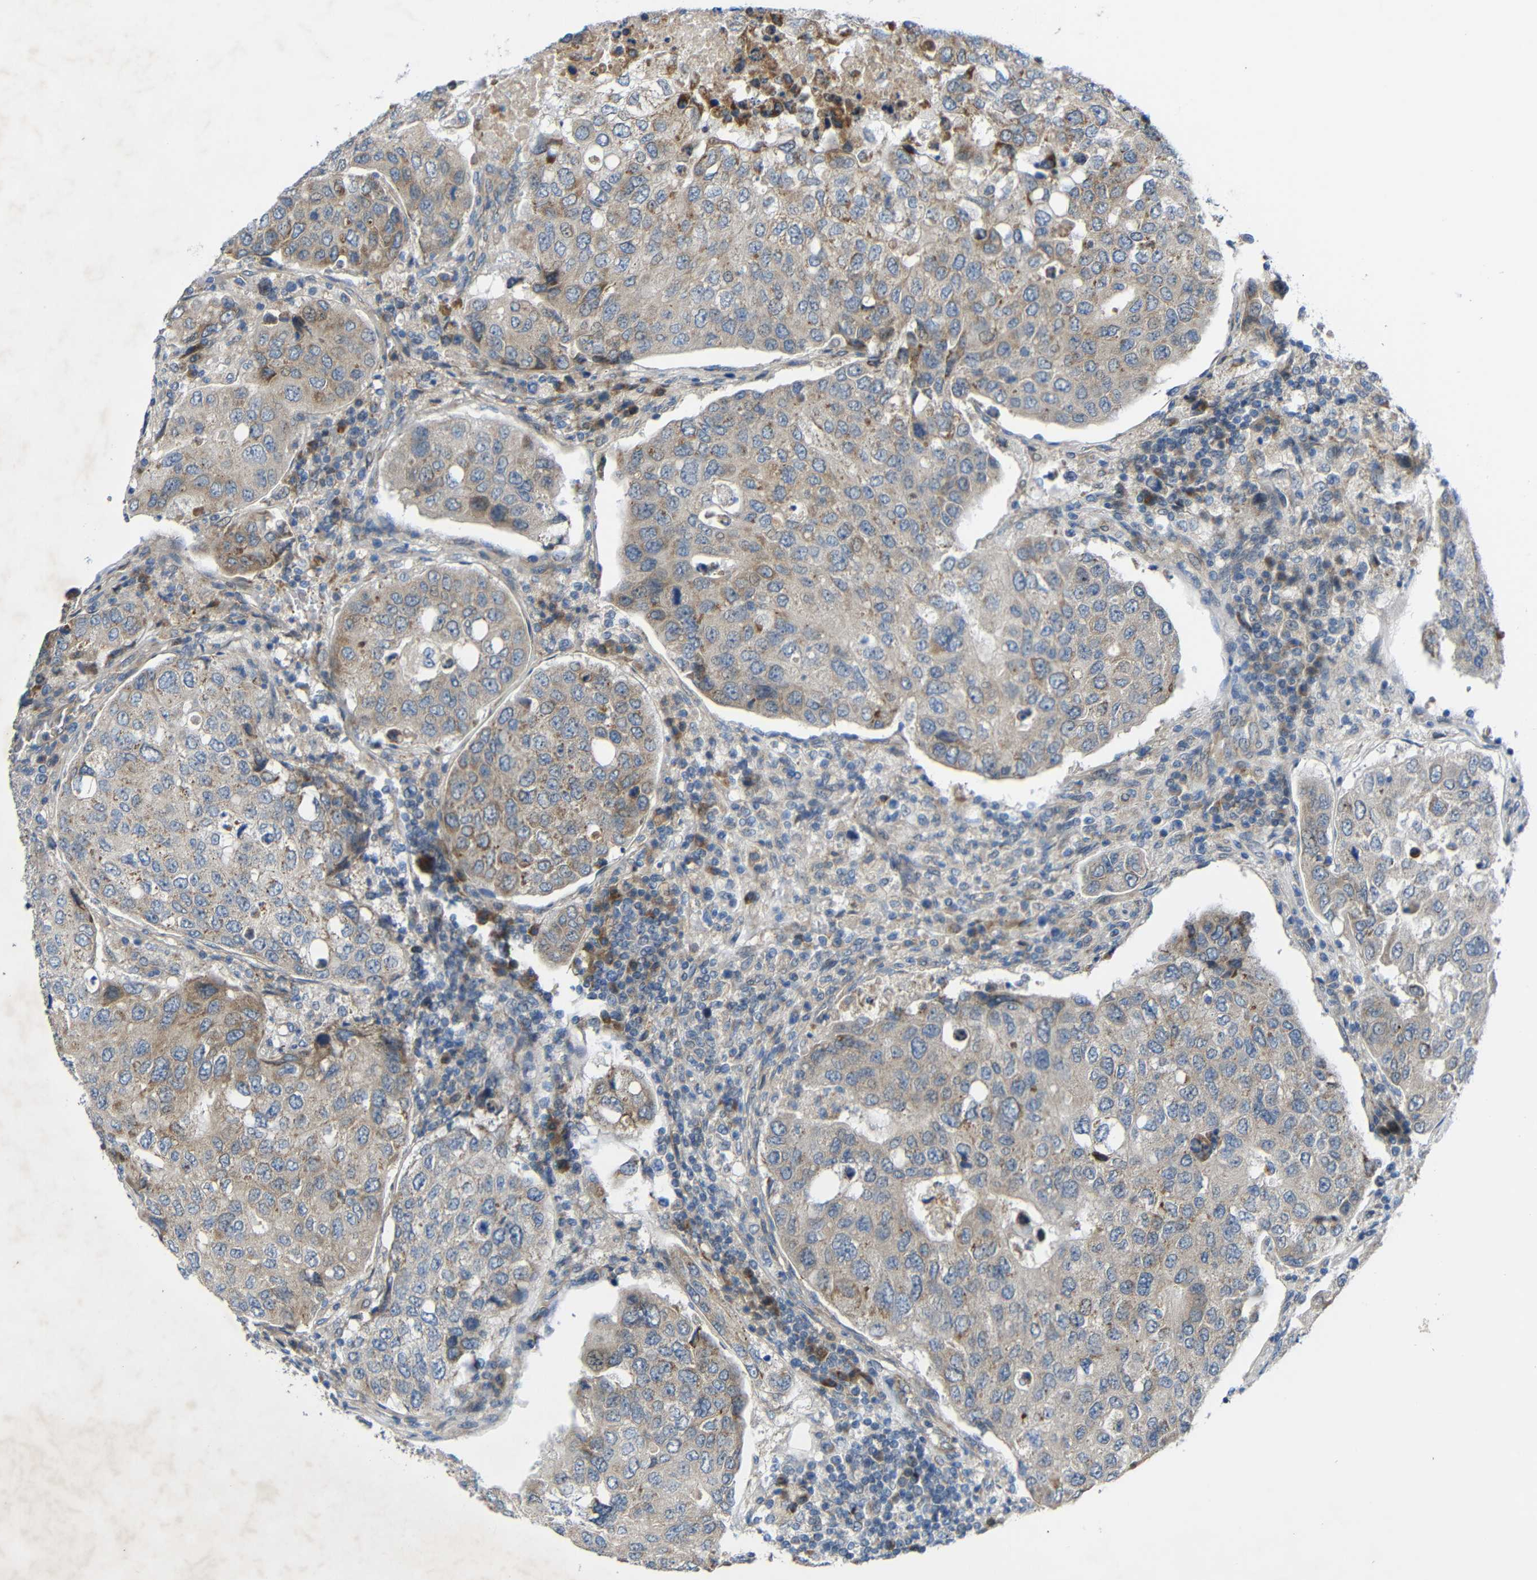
{"staining": {"intensity": "weak", "quantity": "<25%", "location": "cytoplasmic/membranous"}, "tissue": "urothelial cancer", "cell_type": "Tumor cells", "image_type": "cancer", "snomed": [{"axis": "morphology", "description": "Urothelial carcinoma, High grade"}, {"axis": "topography", "description": "Lymph node"}, {"axis": "topography", "description": "Urinary bladder"}], "caption": "Immunohistochemistry (IHC) of urothelial carcinoma (high-grade) demonstrates no staining in tumor cells.", "gene": "TMEM25", "patient": {"sex": "male", "age": 51}}